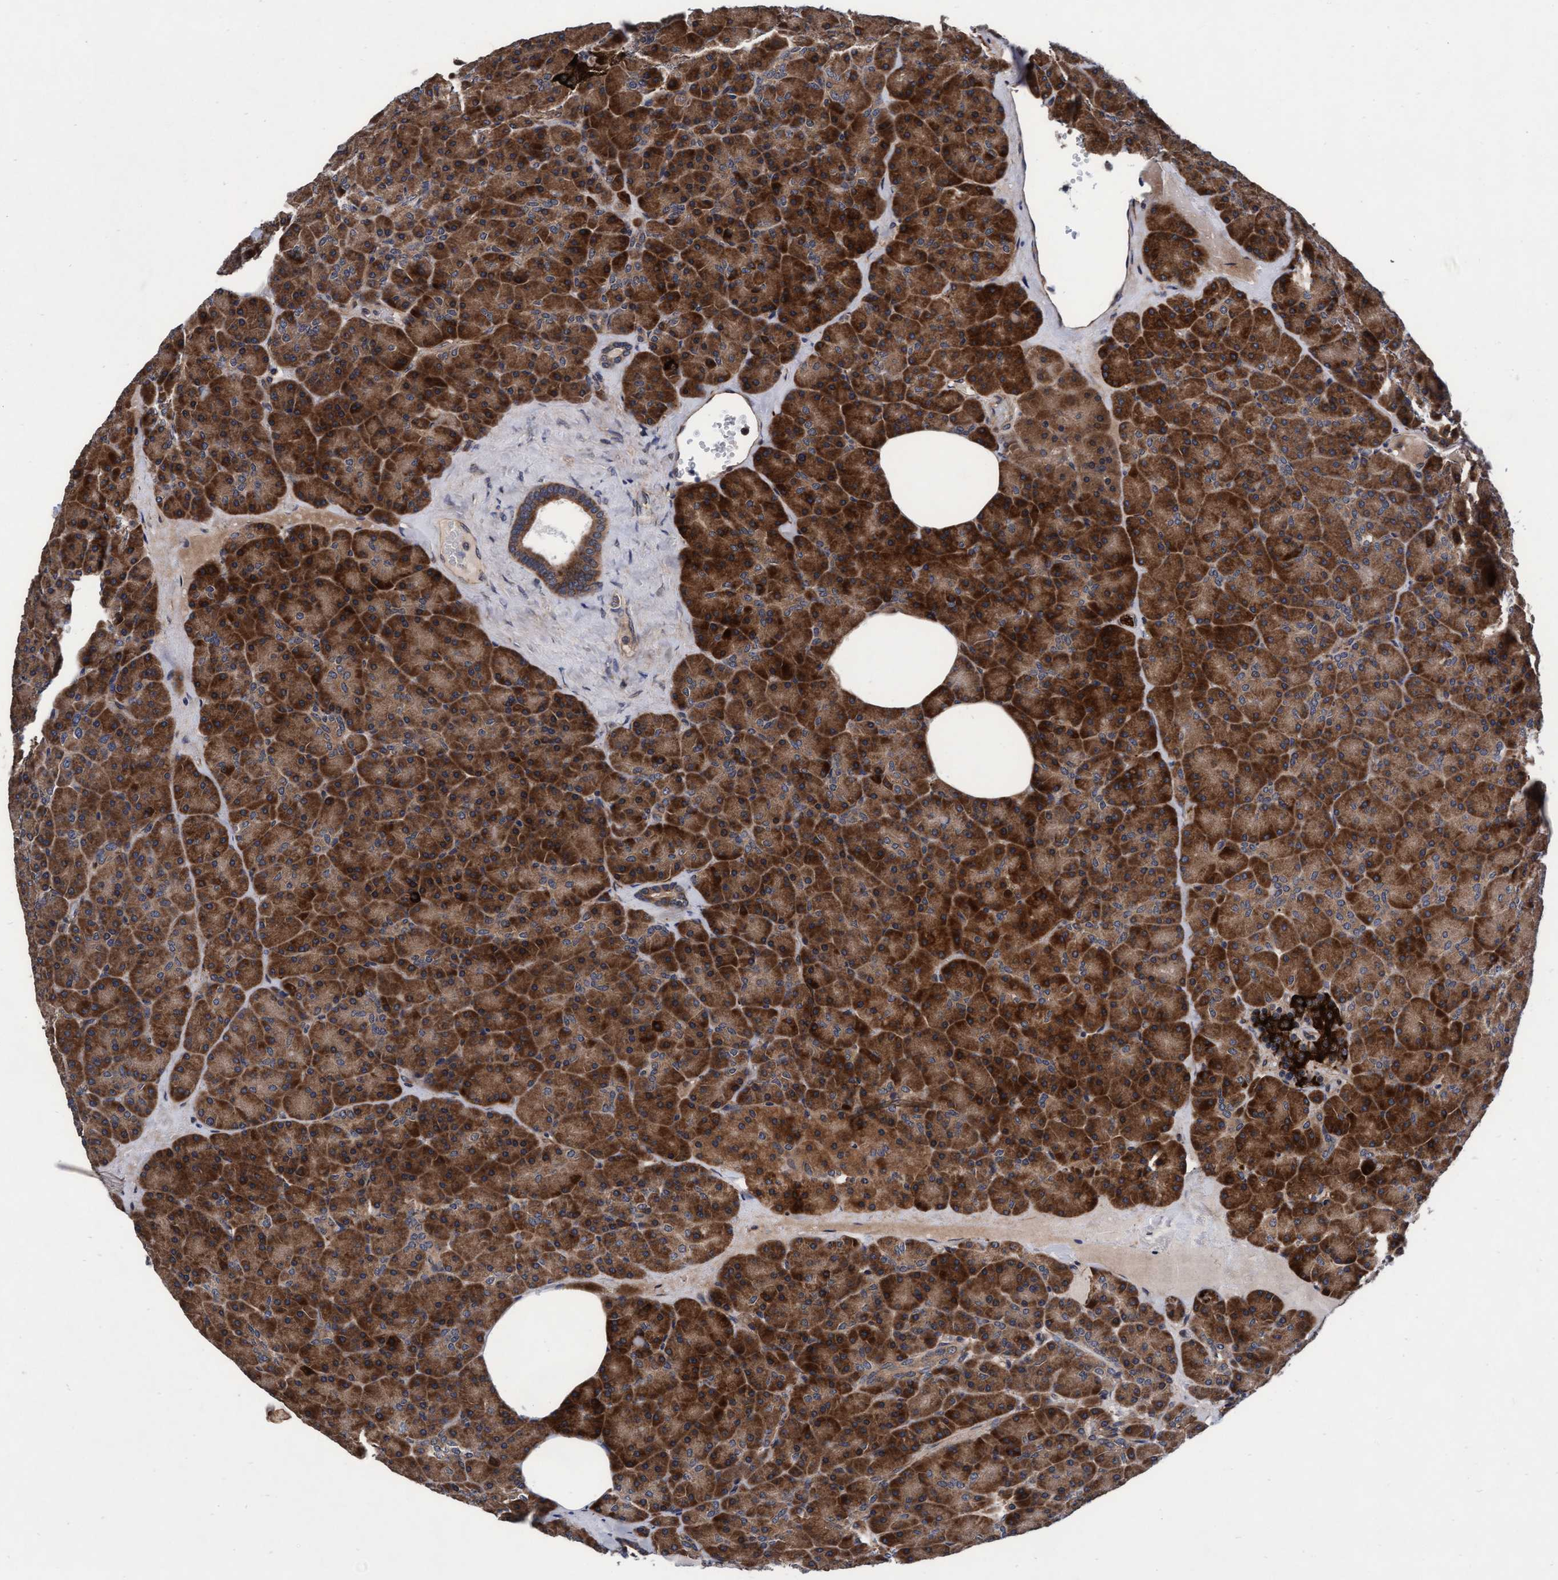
{"staining": {"intensity": "strong", "quantity": ">75%", "location": "cytoplasmic/membranous"}, "tissue": "pancreas", "cell_type": "Exocrine glandular cells", "image_type": "normal", "snomed": [{"axis": "morphology", "description": "Normal tissue, NOS"}, {"axis": "morphology", "description": "Carcinoid, malignant, NOS"}, {"axis": "topography", "description": "Pancreas"}], "caption": "DAB immunohistochemical staining of unremarkable pancreas exhibits strong cytoplasmic/membranous protein expression in approximately >75% of exocrine glandular cells.", "gene": "EFCAB13", "patient": {"sex": "female", "age": 35}}